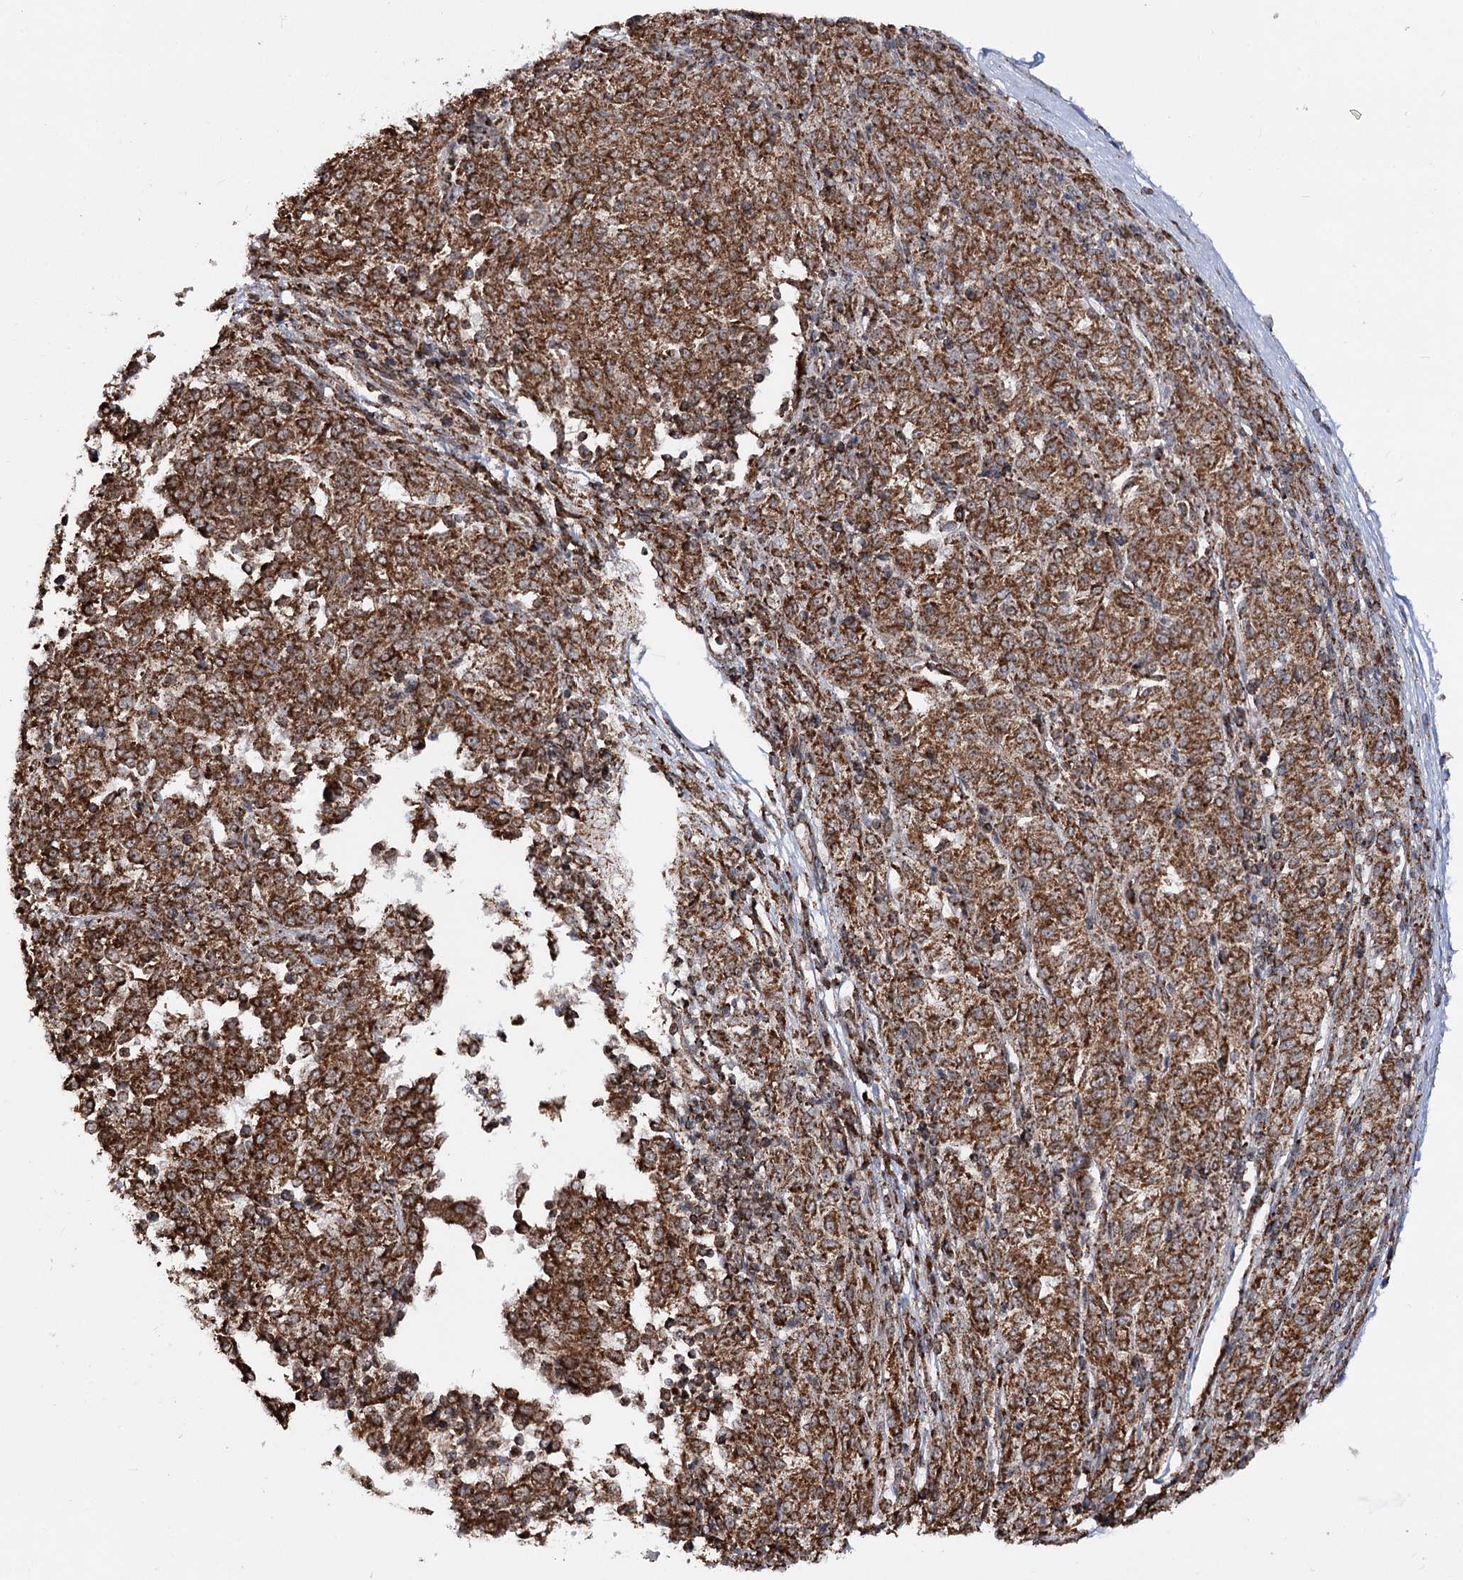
{"staining": {"intensity": "strong", "quantity": ">75%", "location": "cytoplasmic/membranous"}, "tissue": "melanoma", "cell_type": "Tumor cells", "image_type": "cancer", "snomed": [{"axis": "morphology", "description": "Malignant melanoma, NOS"}, {"axis": "topography", "description": "Skin"}], "caption": "Immunohistochemical staining of melanoma reveals high levels of strong cytoplasmic/membranous protein positivity in approximately >75% of tumor cells. (Stains: DAB in brown, nuclei in blue, Microscopy: brightfield microscopy at high magnification).", "gene": "FGFR1OP2", "patient": {"sex": "female", "age": 72}}